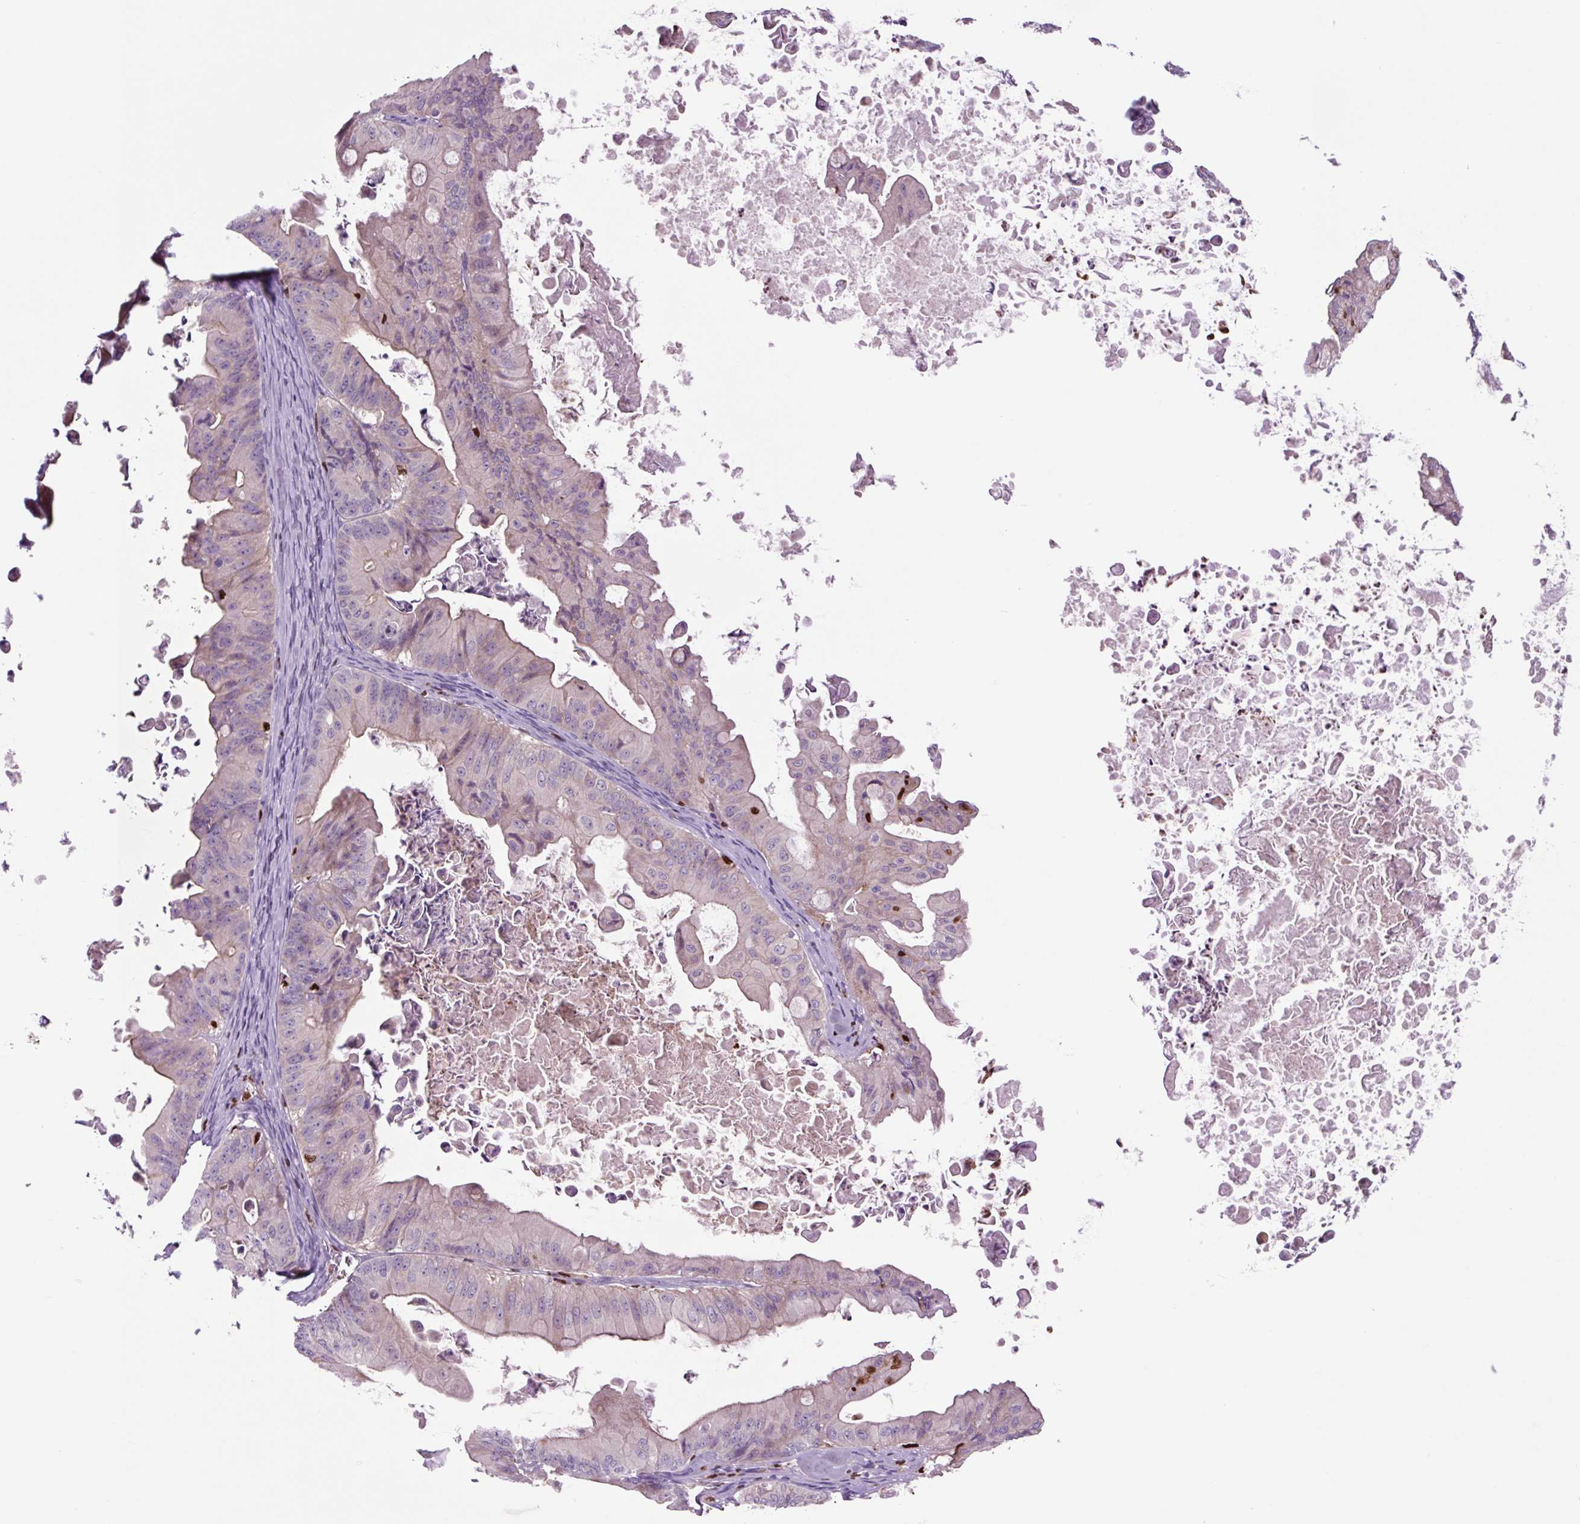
{"staining": {"intensity": "negative", "quantity": "none", "location": "none"}, "tissue": "ovarian cancer", "cell_type": "Tumor cells", "image_type": "cancer", "snomed": [{"axis": "morphology", "description": "Cystadenocarcinoma, mucinous, NOS"}, {"axis": "topography", "description": "Ovary"}], "caption": "This image is of mucinous cystadenocarcinoma (ovarian) stained with immunohistochemistry to label a protein in brown with the nuclei are counter-stained blue. There is no staining in tumor cells. (DAB IHC visualized using brightfield microscopy, high magnification).", "gene": "SPI1", "patient": {"sex": "female", "age": 37}}